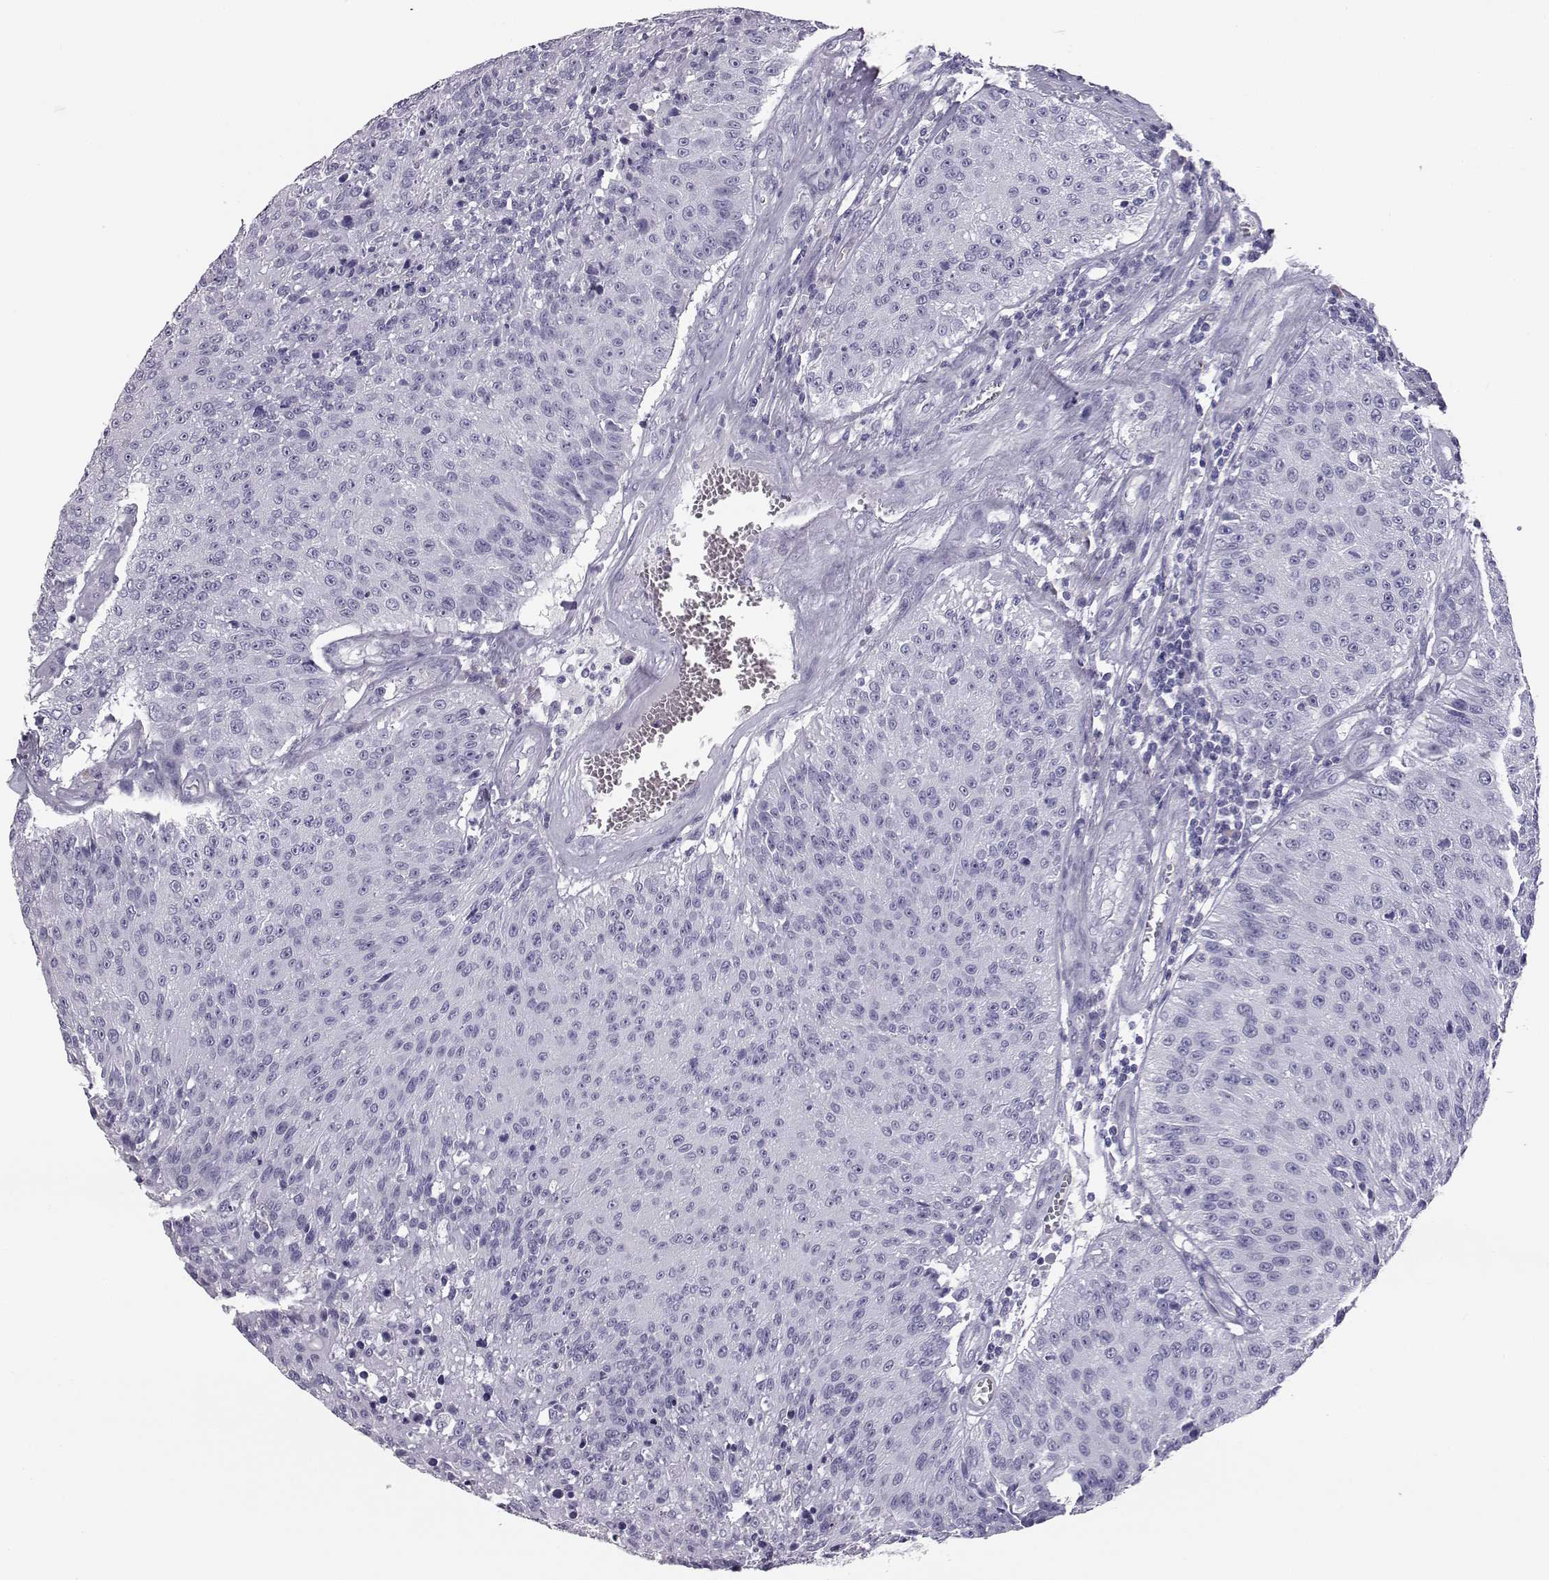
{"staining": {"intensity": "negative", "quantity": "none", "location": "none"}, "tissue": "urothelial cancer", "cell_type": "Tumor cells", "image_type": "cancer", "snomed": [{"axis": "morphology", "description": "Urothelial carcinoma, NOS"}, {"axis": "topography", "description": "Urinary bladder"}], "caption": "Urothelial cancer was stained to show a protein in brown. There is no significant expression in tumor cells. (DAB (3,3'-diaminobenzidine) IHC visualized using brightfield microscopy, high magnification).", "gene": "ITLN2", "patient": {"sex": "male", "age": 55}}